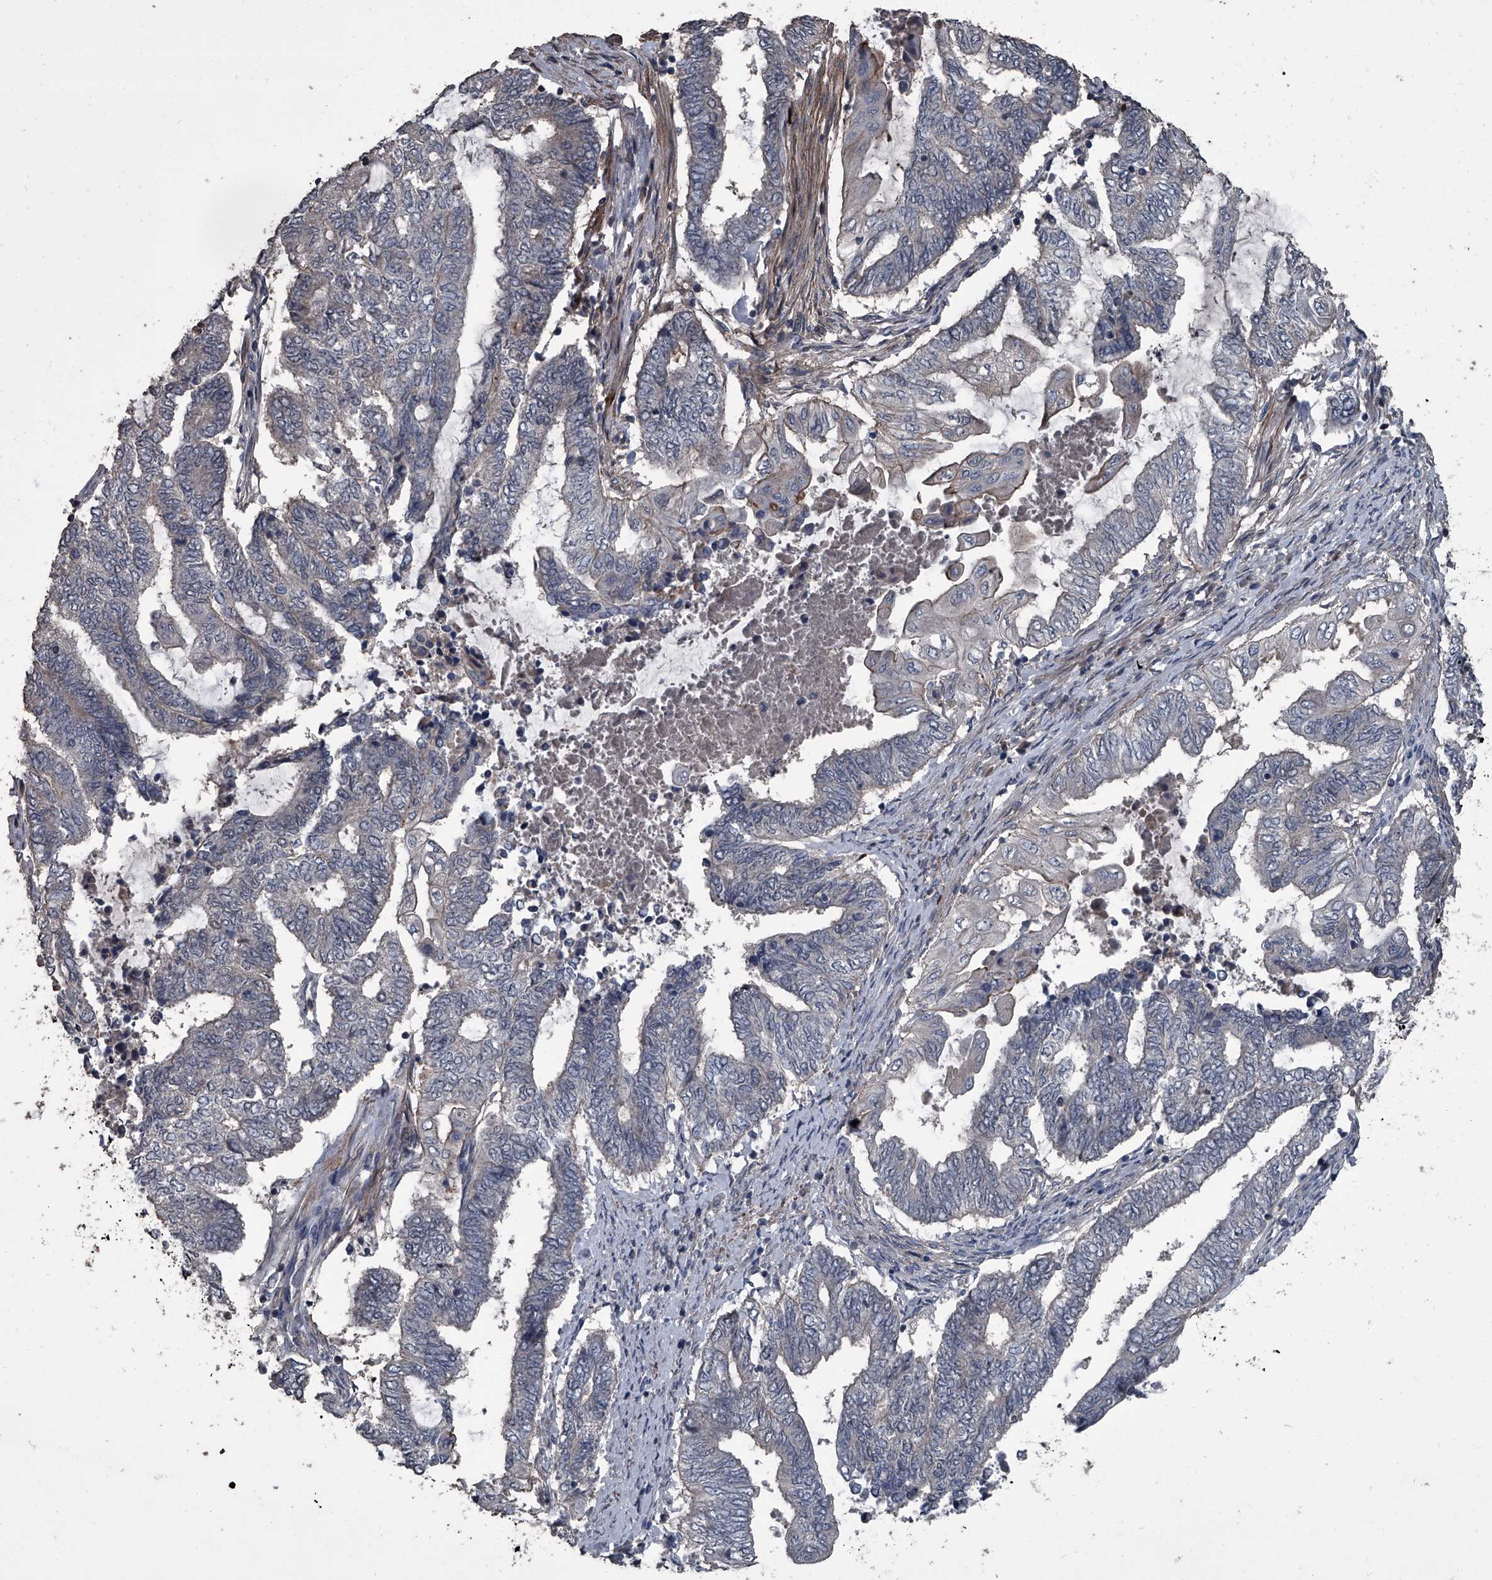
{"staining": {"intensity": "negative", "quantity": "none", "location": "none"}, "tissue": "endometrial cancer", "cell_type": "Tumor cells", "image_type": "cancer", "snomed": [{"axis": "morphology", "description": "Adenocarcinoma, NOS"}, {"axis": "topography", "description": "Uterus"}, {"axis": "topography", "description": "Endometrium"}], "caption": "Immunohistochemical staining of human adenocarcinoma (endometrial) reveals no significant positivity in tumor cells. (DAB (3,3'-diaminobenzidine) immunohistochemistry (IHC) visualized using brightfield microscopy, high magnification).", "gene": "OARD1", "patient": {"sex": "female", "age": 70}}